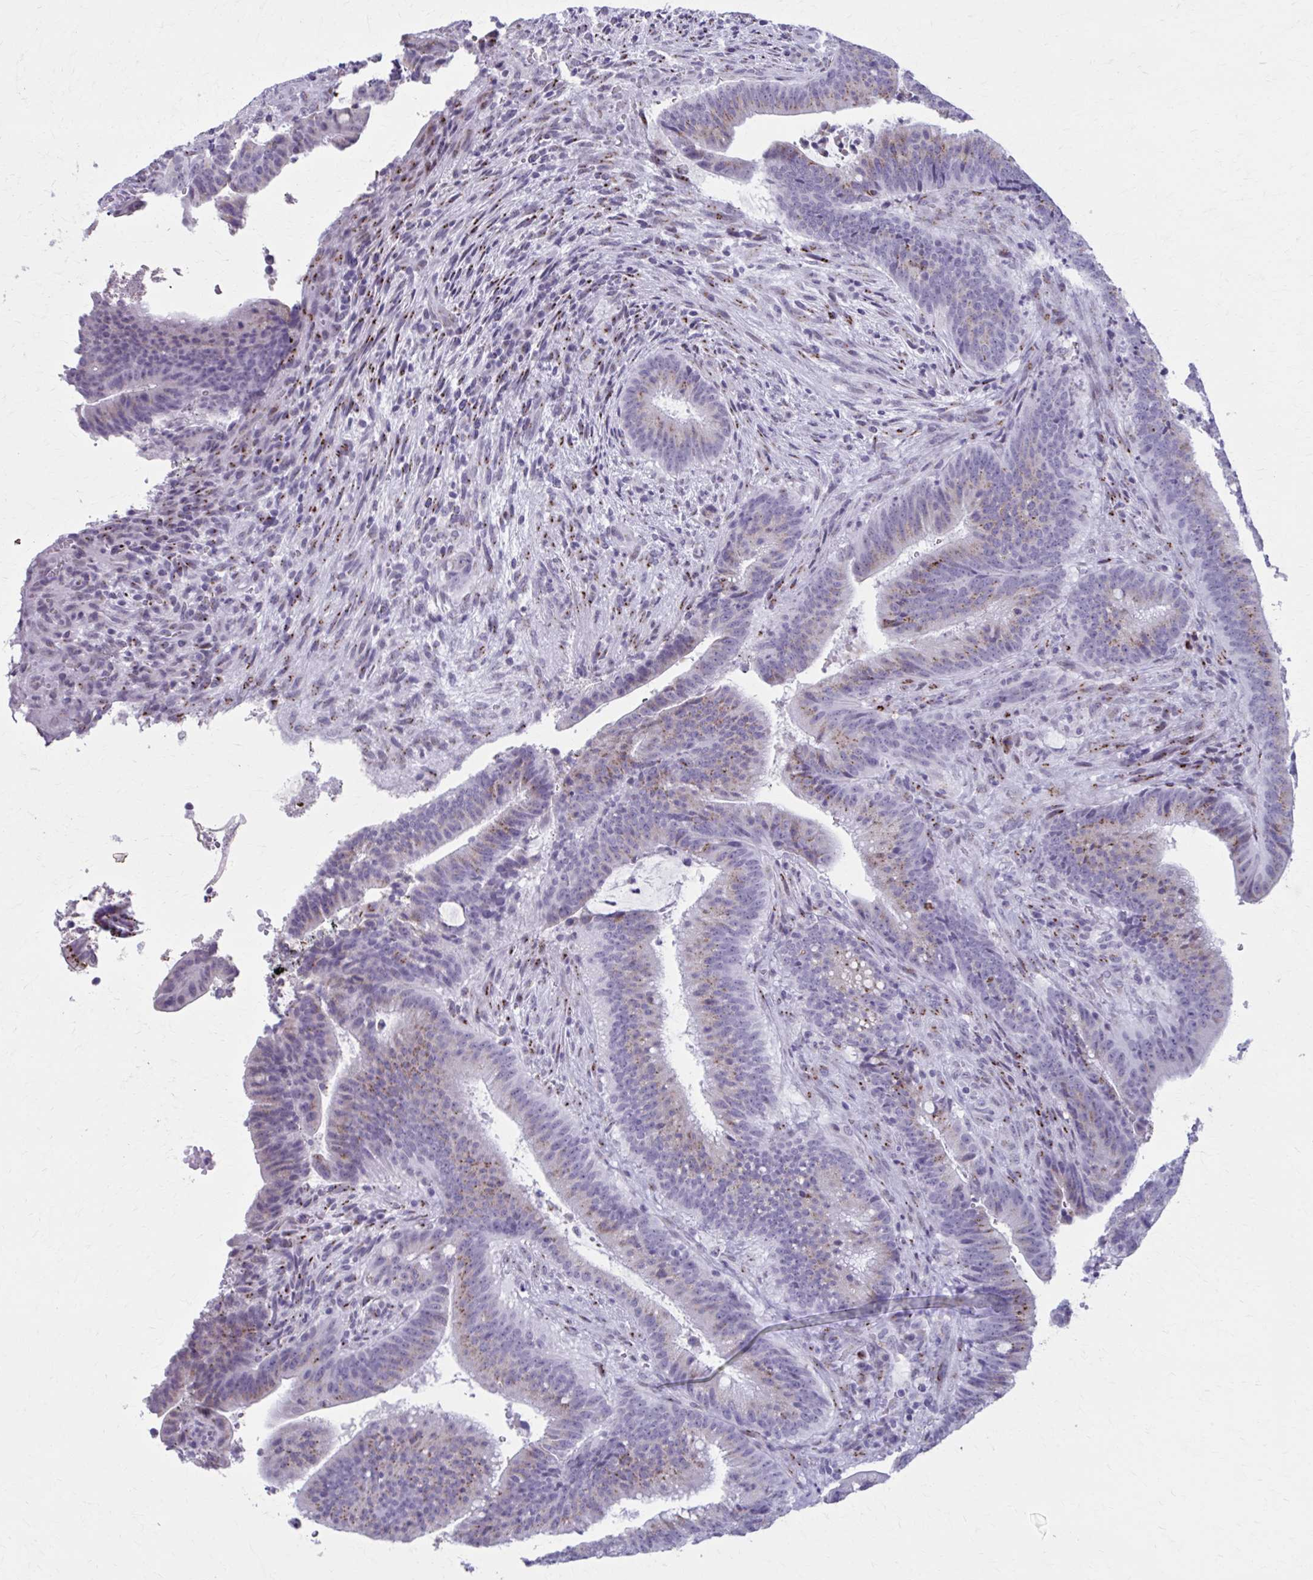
{"staining": {"intensity": "moderate", "quantity": "<25%", "location": "cytoplasmic/membranous"}, "tissue": "colorectal cancer", "cell_type": "Tumor cells", "image_type": "cancer", "snomed": [{"axis": "morphology", "description": "Adenocarcinoma, NOS"}, {"axis": "topography", "description": "Colon"}], "caption": "Approximately <25% of tumor cells in colorectal cancer (adenocarcinoma) demonstrate moderate cytoplasmic/membranous protein expression as visualized by brown immunohistochemical staining.", "gene": "ZNF682", "patient": {"sex": "female", "age": 43}}